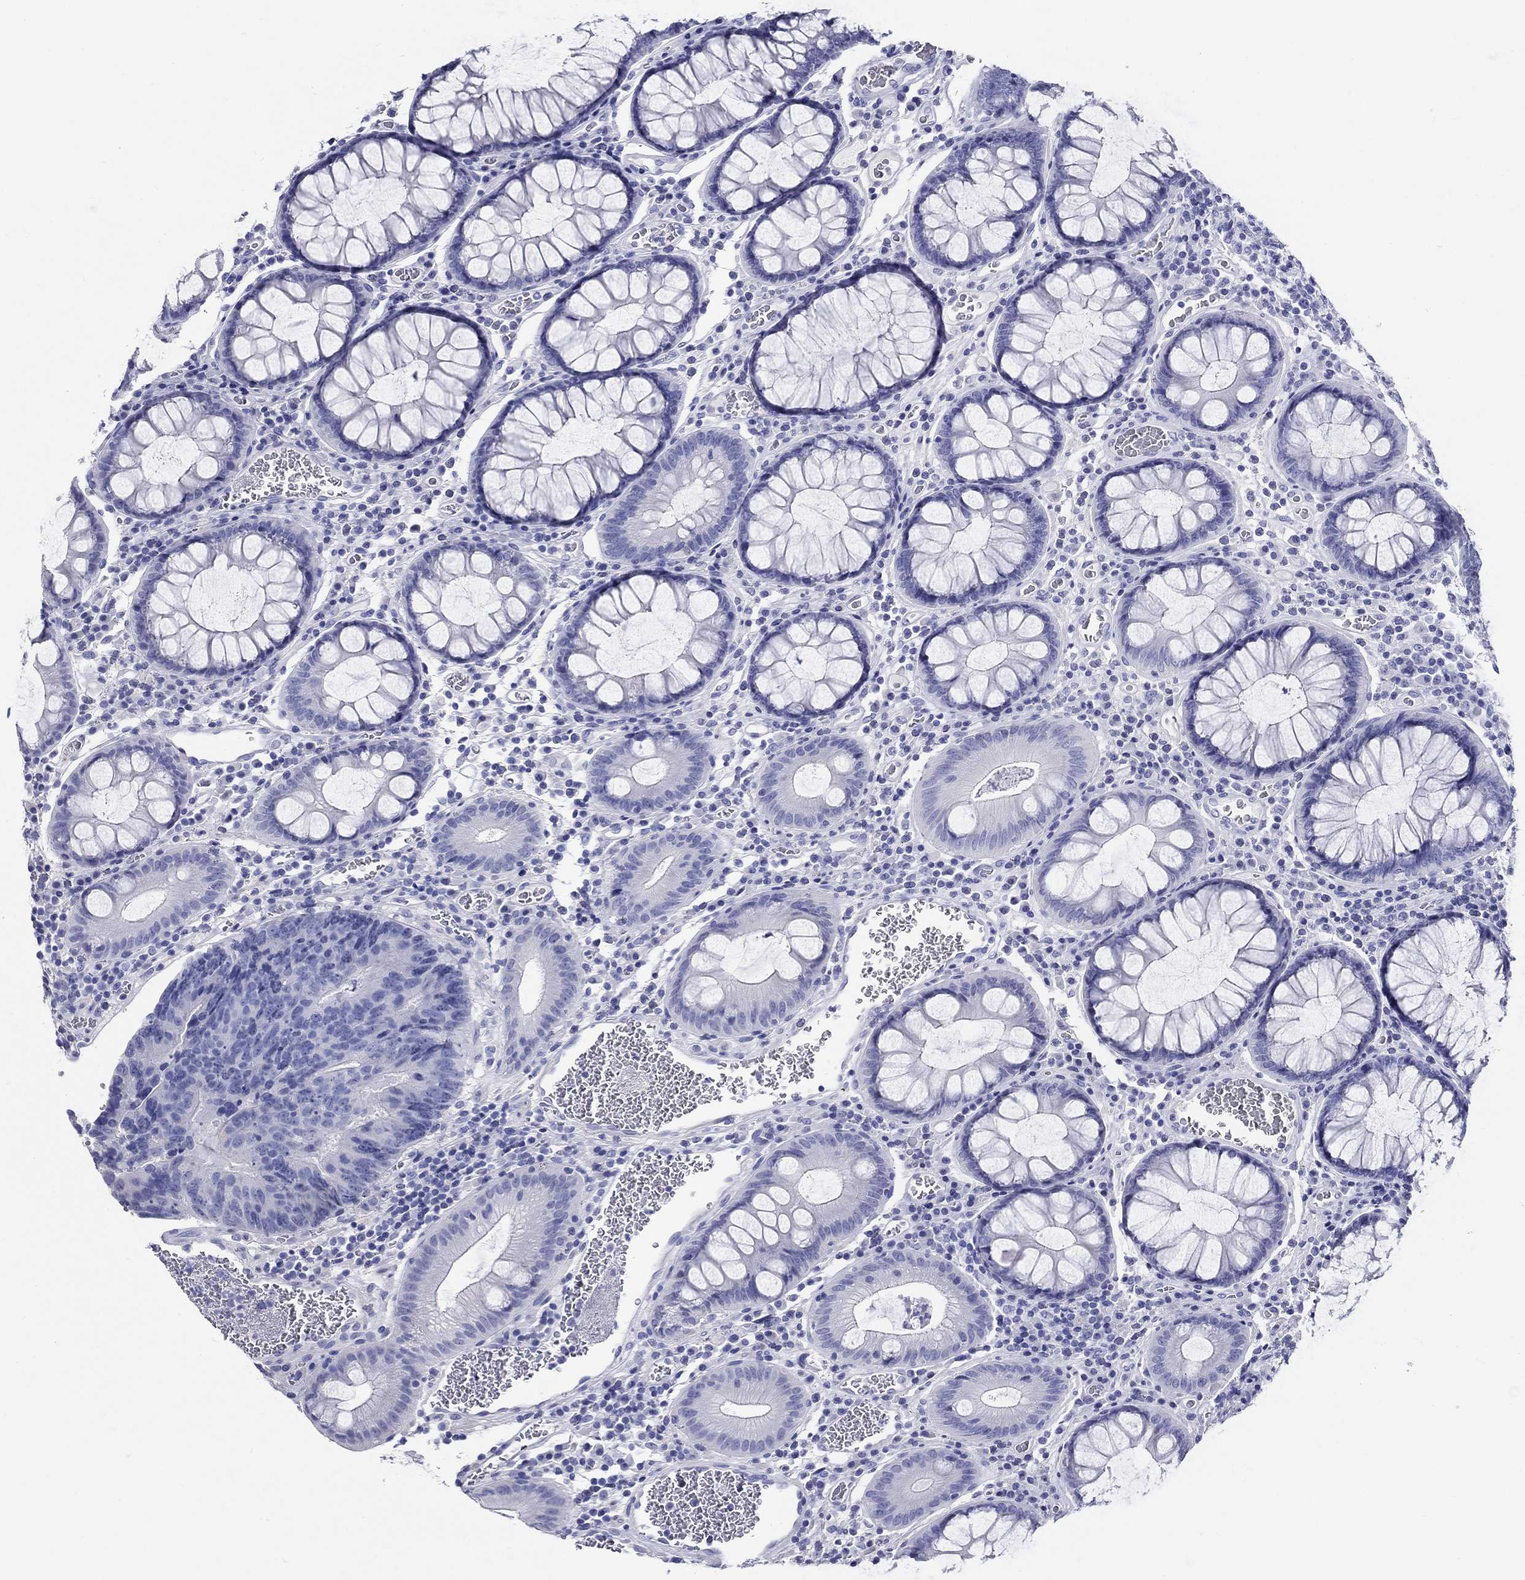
{"staining": {"intensity": "negative", "quantity": "none", "location": "none"}, "tissue": "colorectal cancer", "cell_type": "Tumor cells", "image_type": "cancer", "snomed": [{"axis": "morphology", "description": "Adenocarcinoma, NOS"}, {"axis": "topography", "description": "Colon"}], "caption": "Immunohistochemical staining of human colorectal adenocarcinoma shows no significant expression in tumor cells.", "gene": "CRYGS", "patient": {"sex": "female", "age": 48}}